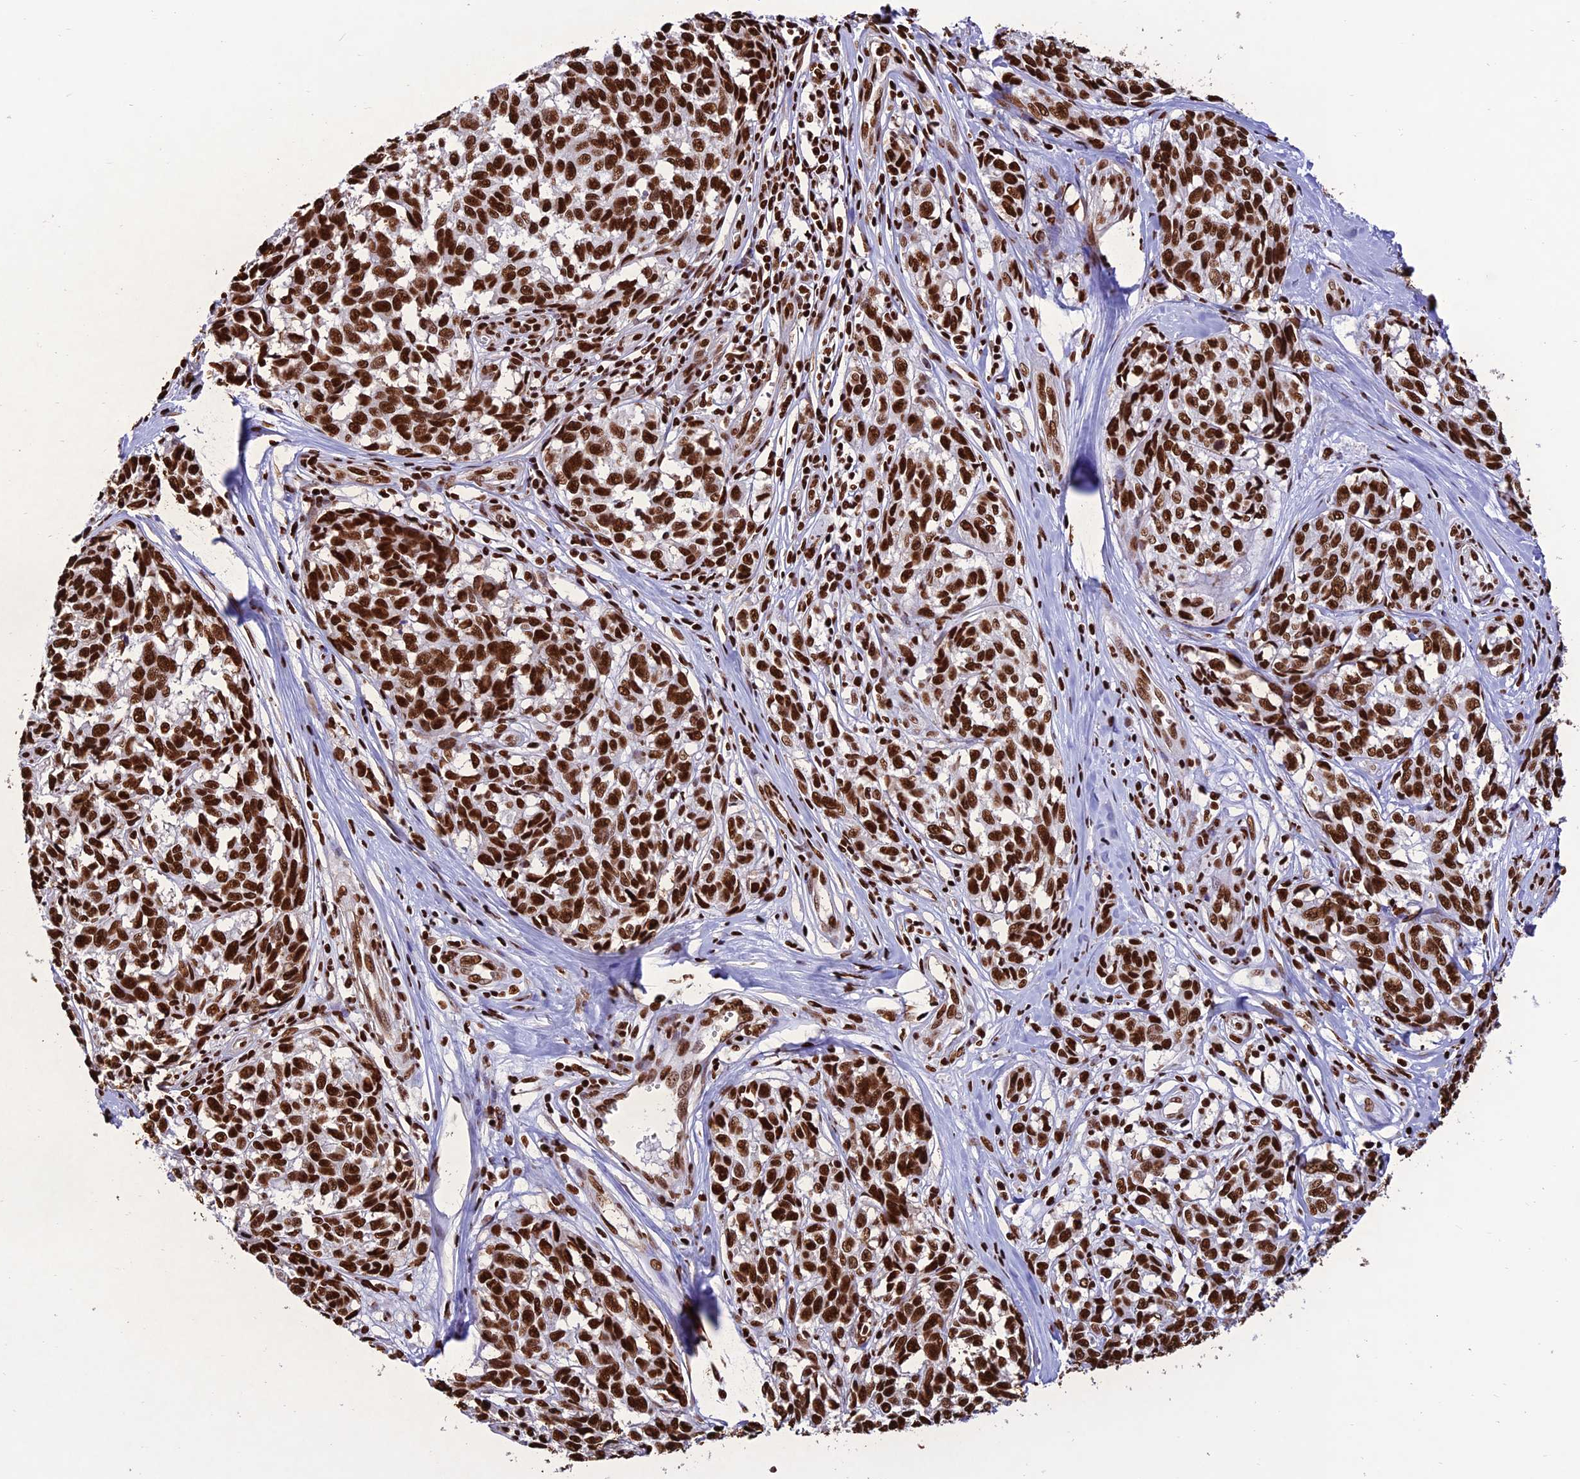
{"staining": {"intensity": "strong", "quantity": ">75%", "location": "nuclear"}, "tissue": "melanoma", "cell_type": "Tumor cells", "image_type": "cancer", "snomed": [{"axis": "morphology", "description": "Malignant melanoma, NOS"}, {"axis": "topography", "description": "Skin"}], "caption": "This is an image of immunohistochemistry (IHC) staining of malignant melanoma, which shows strong expression in the nuclear of tumor cells.", "gene": "INO80E", "patient": {"sex": "female", "age": 64}}